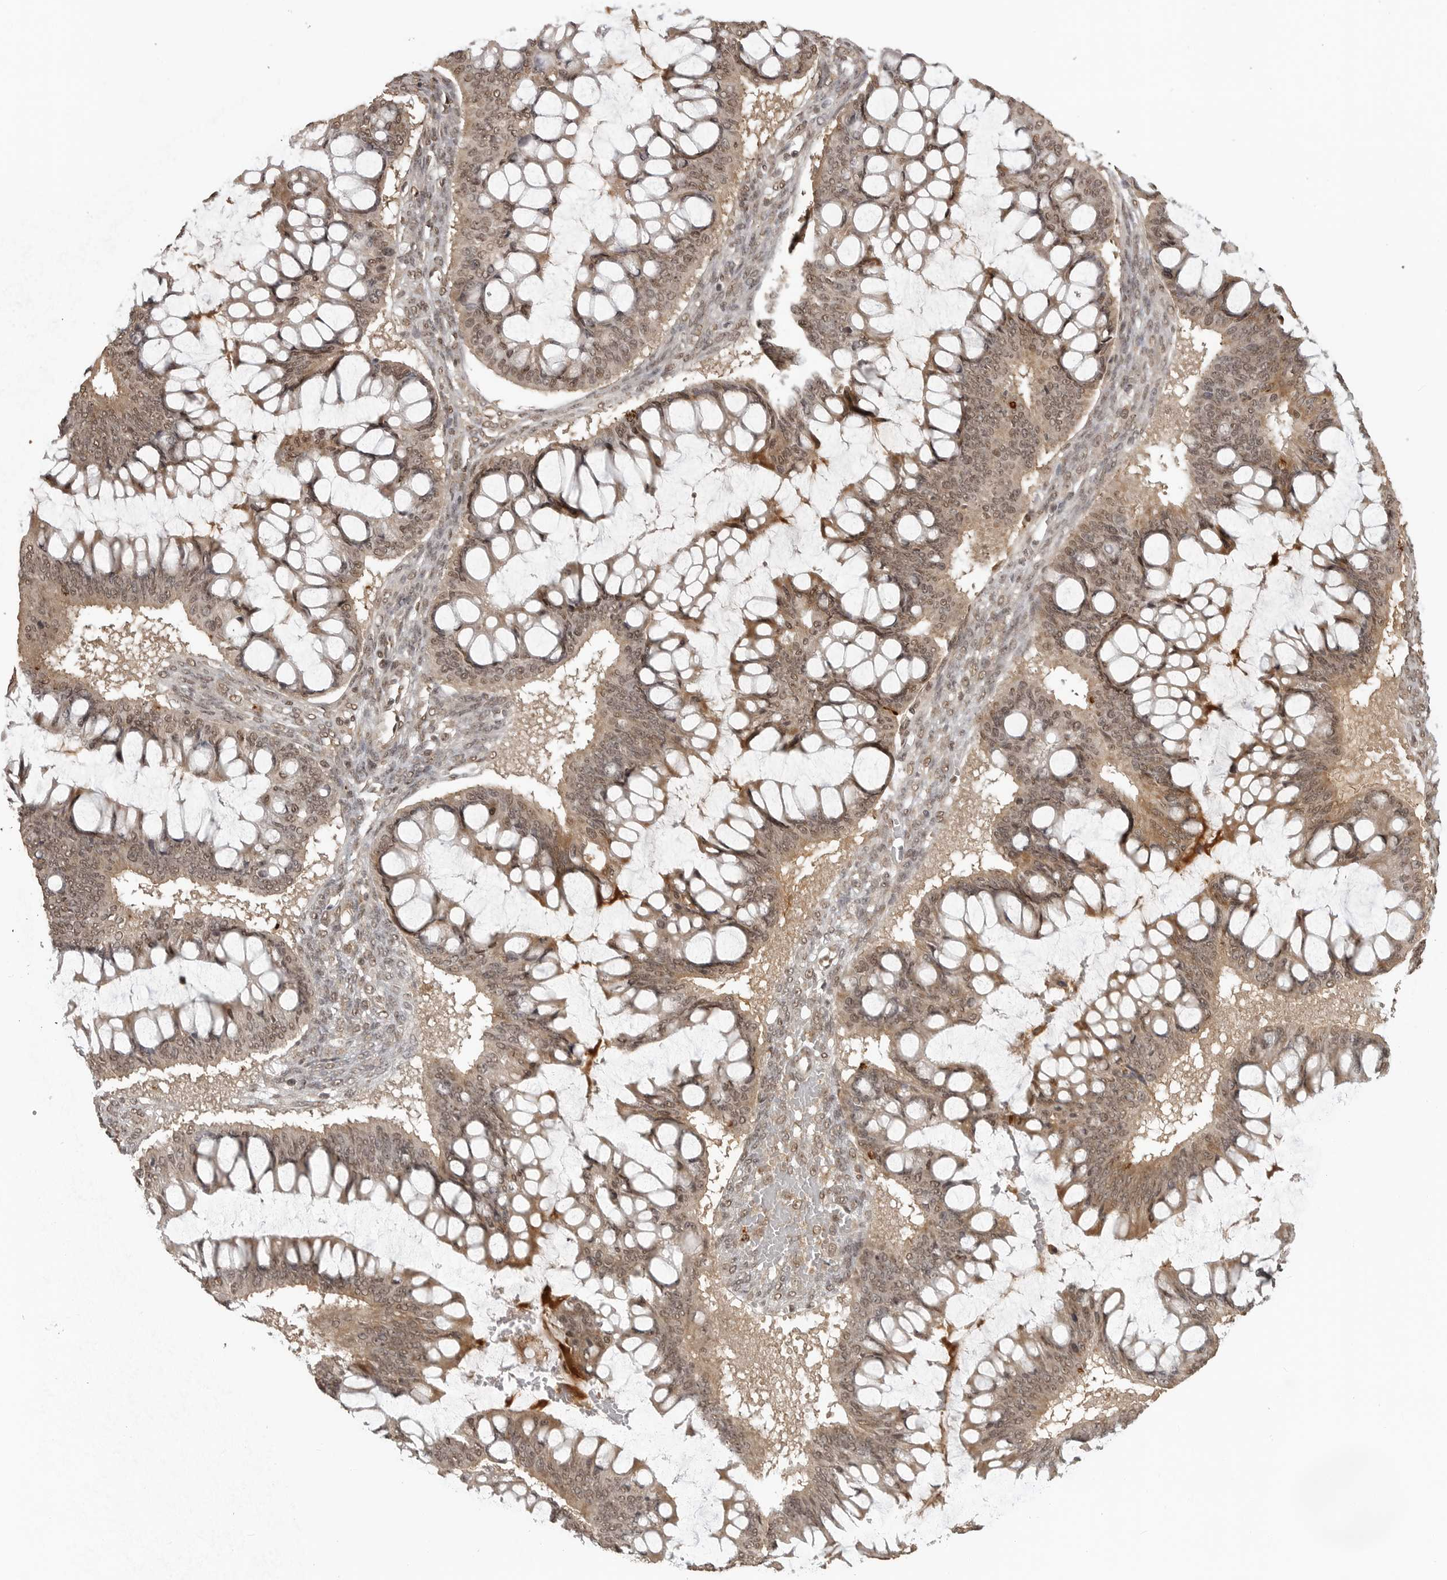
{"staining": {"intensity": "weak", "quantity": ">75%", "location": "cytoplasmic/membranous,nuclear"}, "tissue": "ovarian cancer", "cell_type": "Tumor cells", "image_type": "cancer", "snomed": [{"axis": "morphology", "description": "Cystadenocarcinoma, mucinous, NOS"}, {"axis": "topography", "description": "Ovary"}], "caption": "An immunohistochemistry (IHC) photomicrograph of neoplastic tissue is shown. Protein staining in brown shows weak cytoplasmic/membranous and nuclear positivity in mucinous cystadenocarcinoma (ovarian) within tumor cells.", "gene": "CLOCK", "patient": {"sex": "female", "age": 73}}